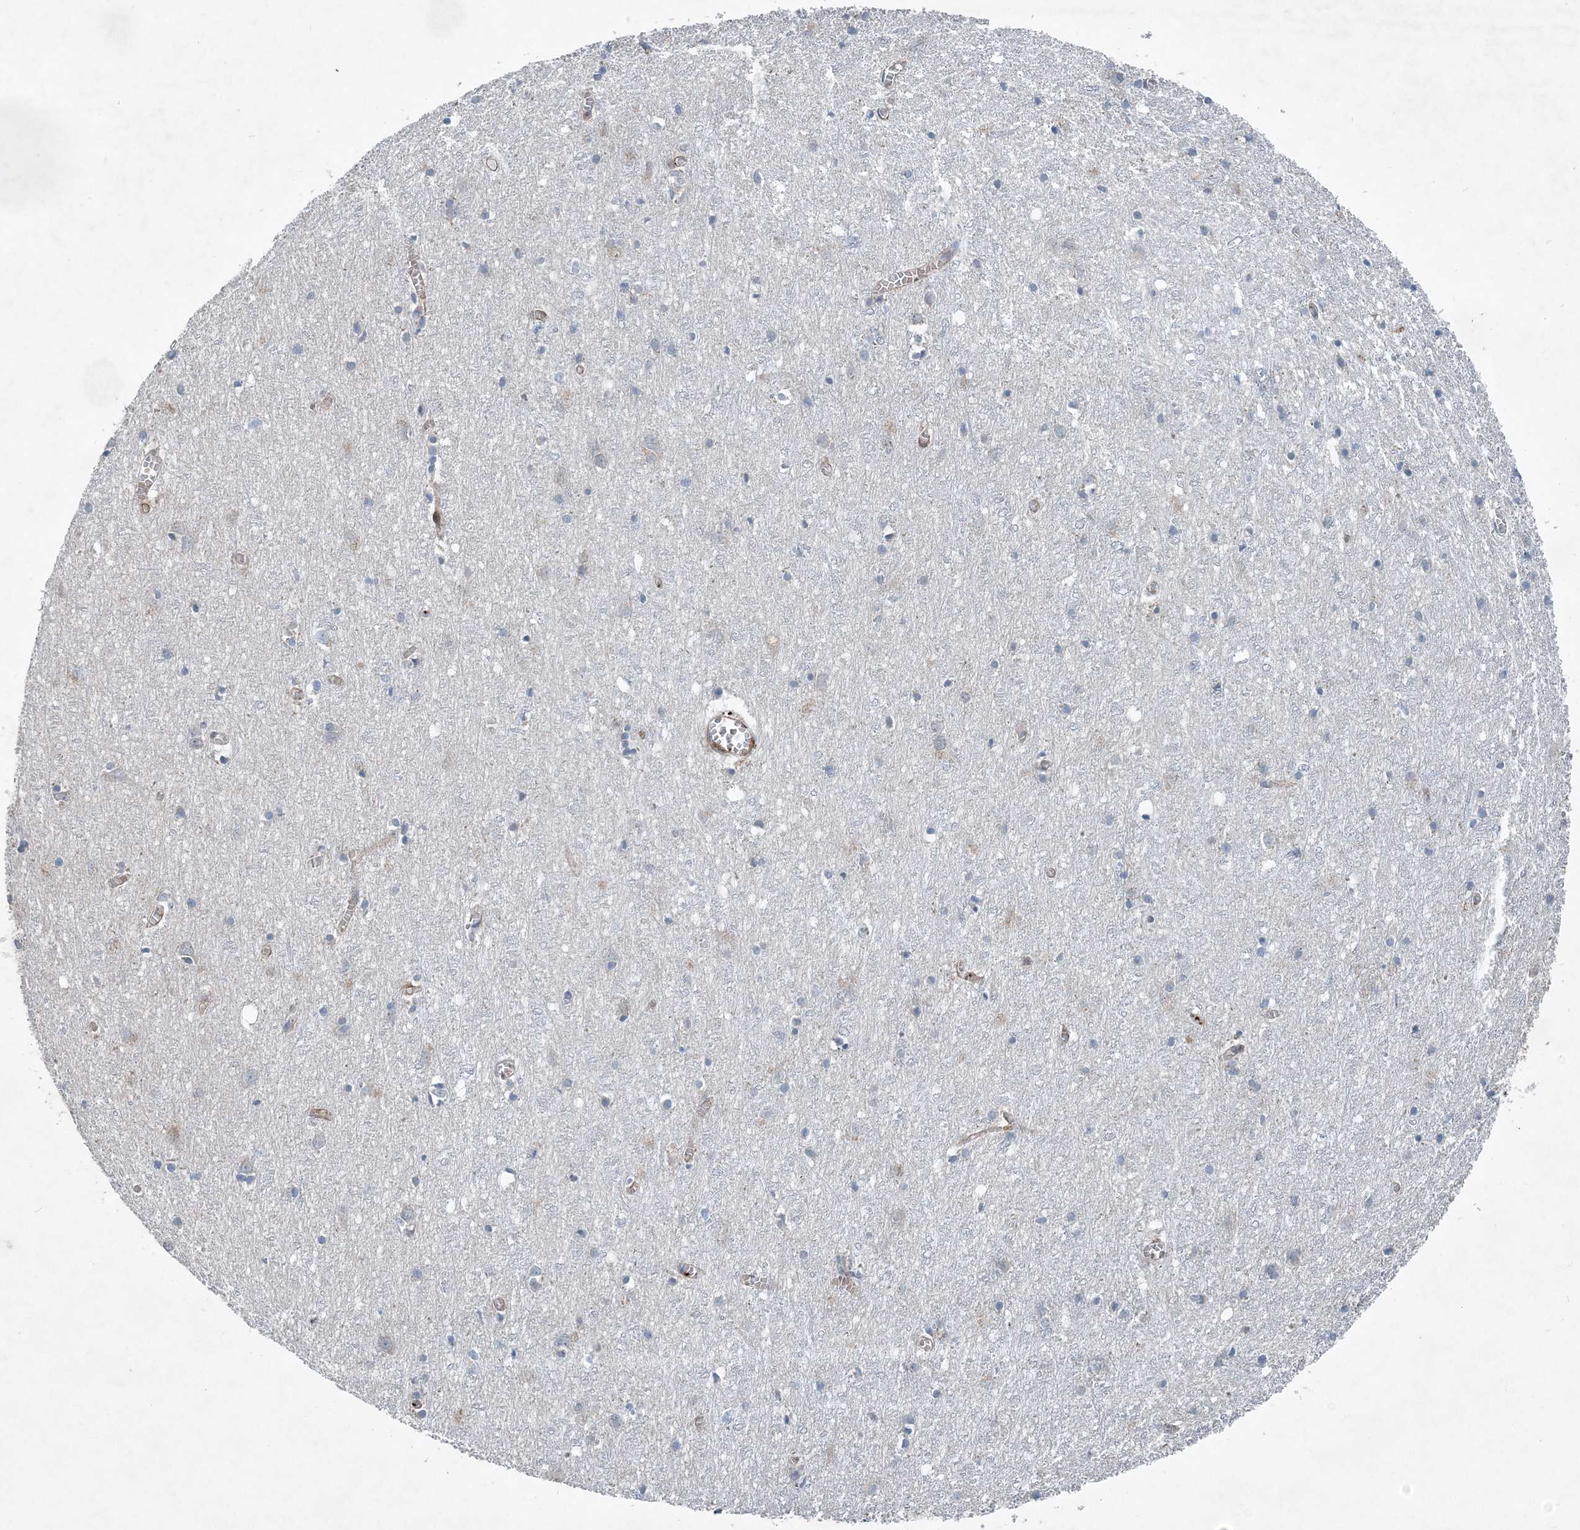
{"staining": {"intensity": "moderate", "quantity": ">75%", "location": "cytoplasmic/membranous"}, "tissue": "cerebral cortex", "cell_type": "Endothelial cells", "image_type": "normal", "snomed": [{"axis": "morphology", "description": "Normal tissue, NOS"}, {"axis": "topography", "description": "Cerebral cortex"}], "caption": "Endothelial cells reveal medium levels of moderate cytoplasmic/membranous positivity in approximately >75% of cells in normal cerebral cortex.", "gene": "DGUOK", "patient": {"sex": "female", "age": 64}}